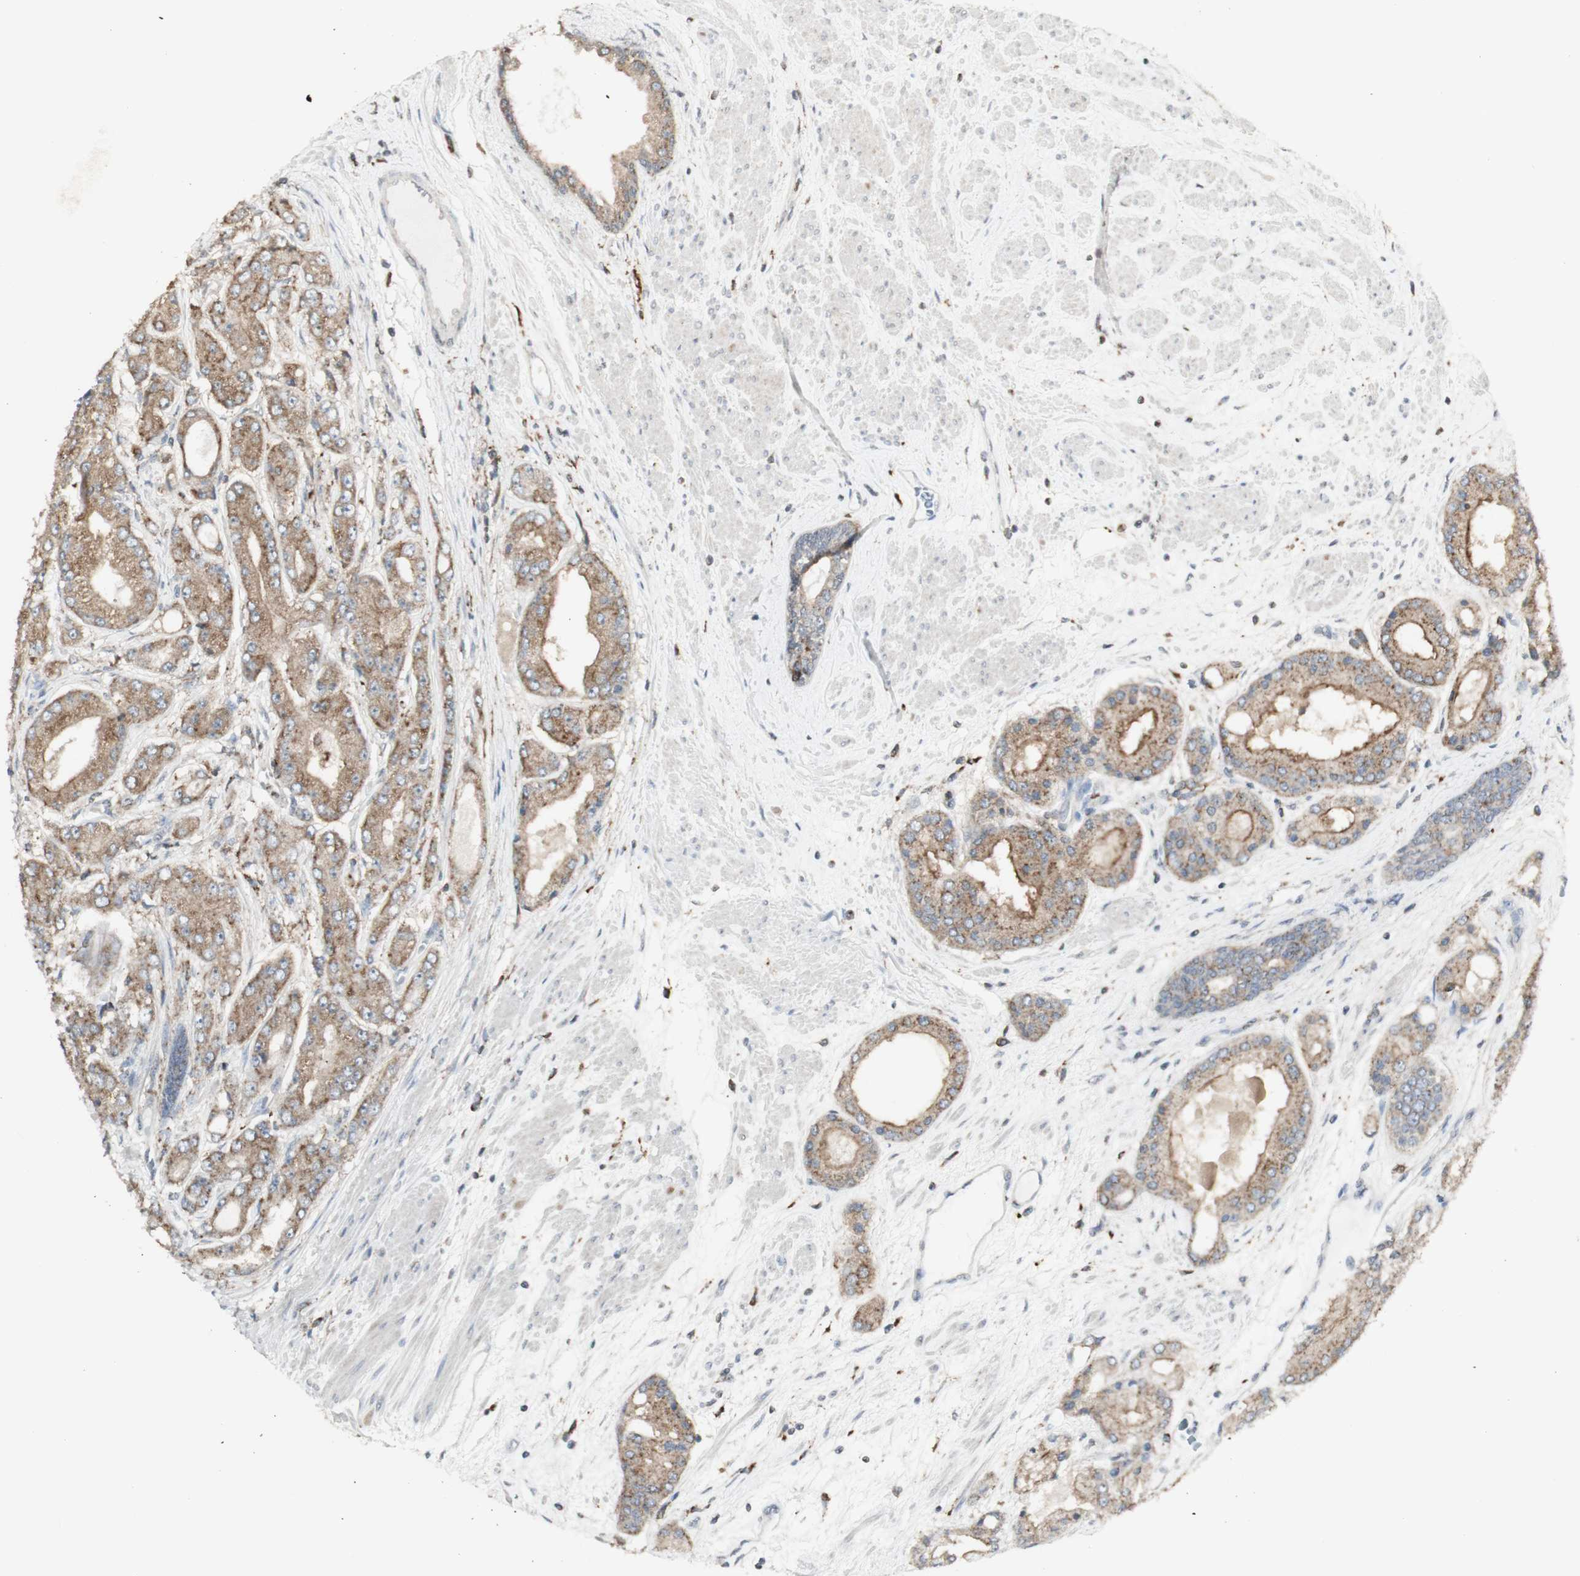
{"staining": {"intensity": "moderate", "quantity": ">75%", "location": "cytoplasmic/membranous"}, "tissue": "prostate cancer", "cell_type": "Tumor cells", "image_type": "cancer", "snomed": [{"axis": "morphology", "description": "Adenocarcinoma, High grade"}, {"axis": "topography", "description": "Prostate"}], "caption": "Prostate cancer (high-grade adenocarcinoma) stained for a protein (brown) demonstrates moderate cytoplasmic/membranous positive expression in approximately >75% of tumor cells.", "gene": "ATP6V1E1", "patient": {"sex": "male", "age": 59}}